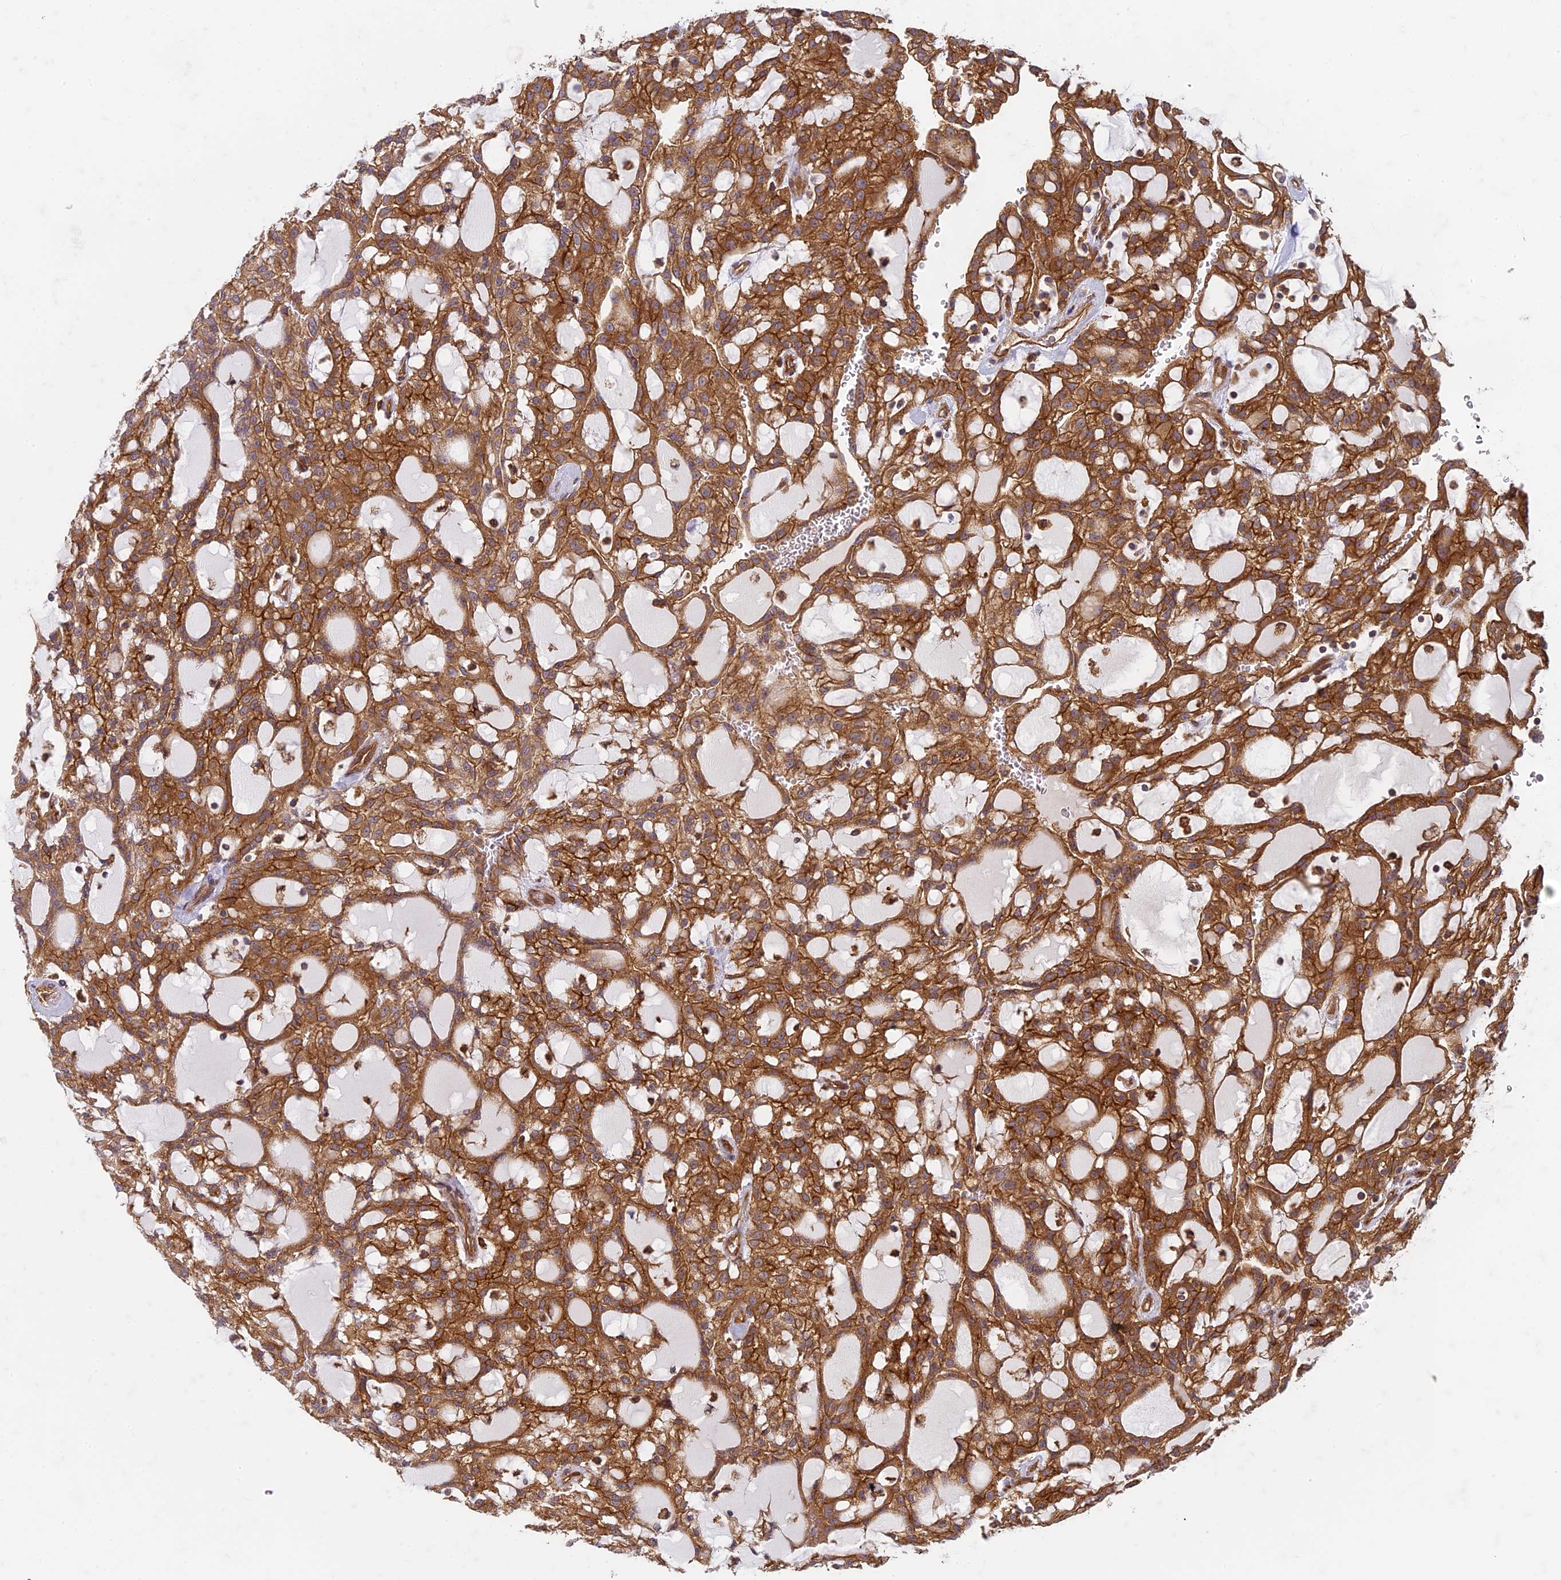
{"staining": {"intensity": "strong", "quantity": ">75%", "location": "cytoplasmic/membranous"}, "tissue": "renal cancer", "cell_type": "Tumor cells", "image_type": "cancer", "snomed": [{"axis": "morphology", "description": "Adenocarcinoma, NOS"}, {"axis": "topography", "description": "Kidney"}], "caption": "Strong cytoplasmic/membranous expression is present in about >75% of tumor cells in adenocarcinoma (renal). (DAB IHC with brightfield microscopy, high magnification).", "gene": "TCF25", "patient": {"sex": "male", "age": 63}}